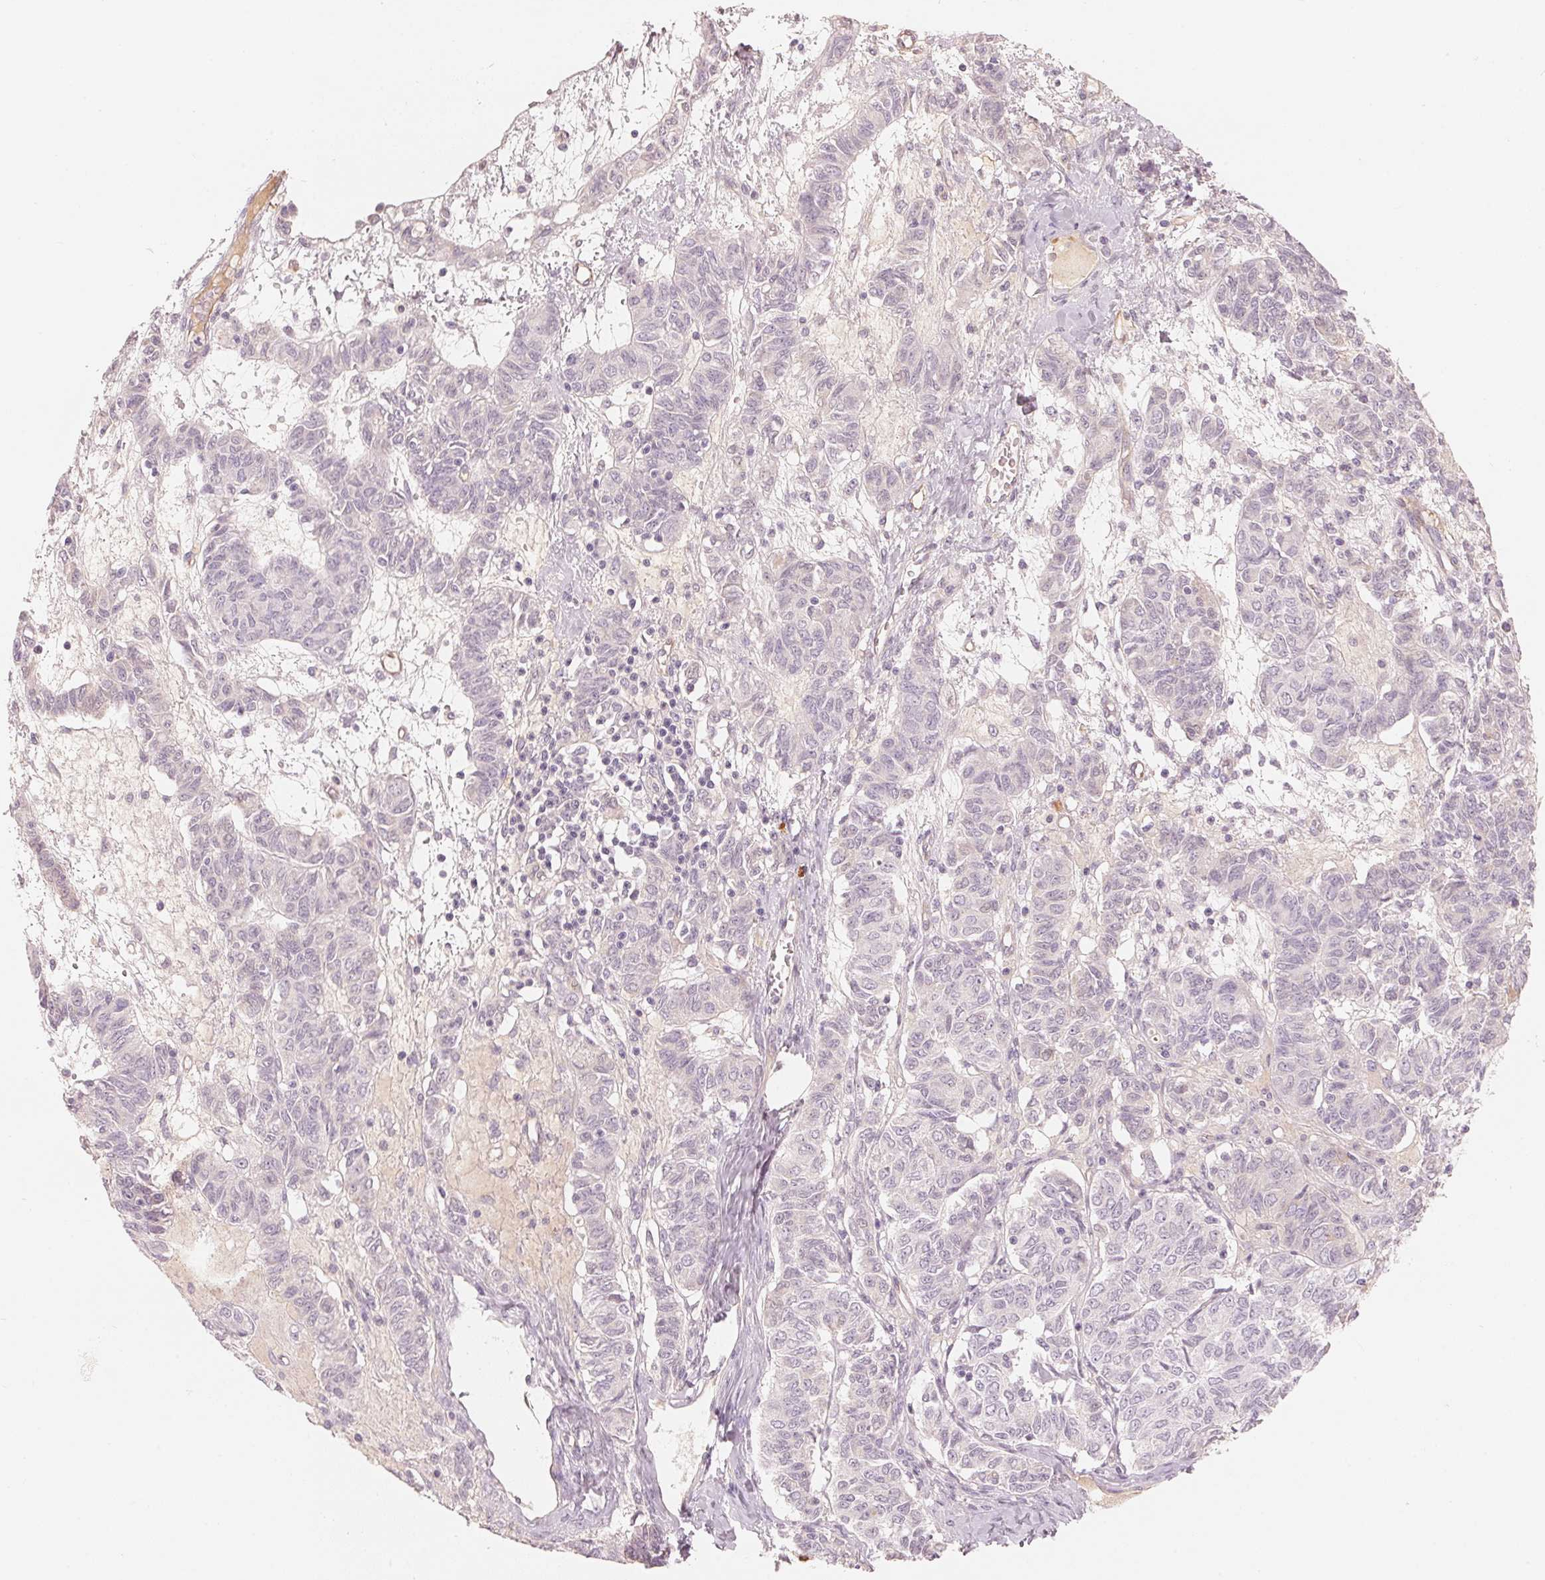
{"staining": {"intensity": "negative", "quantity": "none", "location": "none"}, "tissue": "ovarian cancer", "cell_type": "Tumor cells", "image_type": "cancer", "snomed": [{"axis": "morphology", "description": "Carcinoma, endometroid"}, {"axis": "topography", "description": "Ovary"}], "caption": "Endometroid carcinoma (ovarian) was stained to show a protein in brown. There is no significant staining in tumor cells. The staining was performed using DAB to visualize the protein expression in brown, while the nuclei were stained in blue with hematoxylin (Magnification: 20x).", "gene": "CFHR2", "patient": {"sex": "female", "age": 80}}